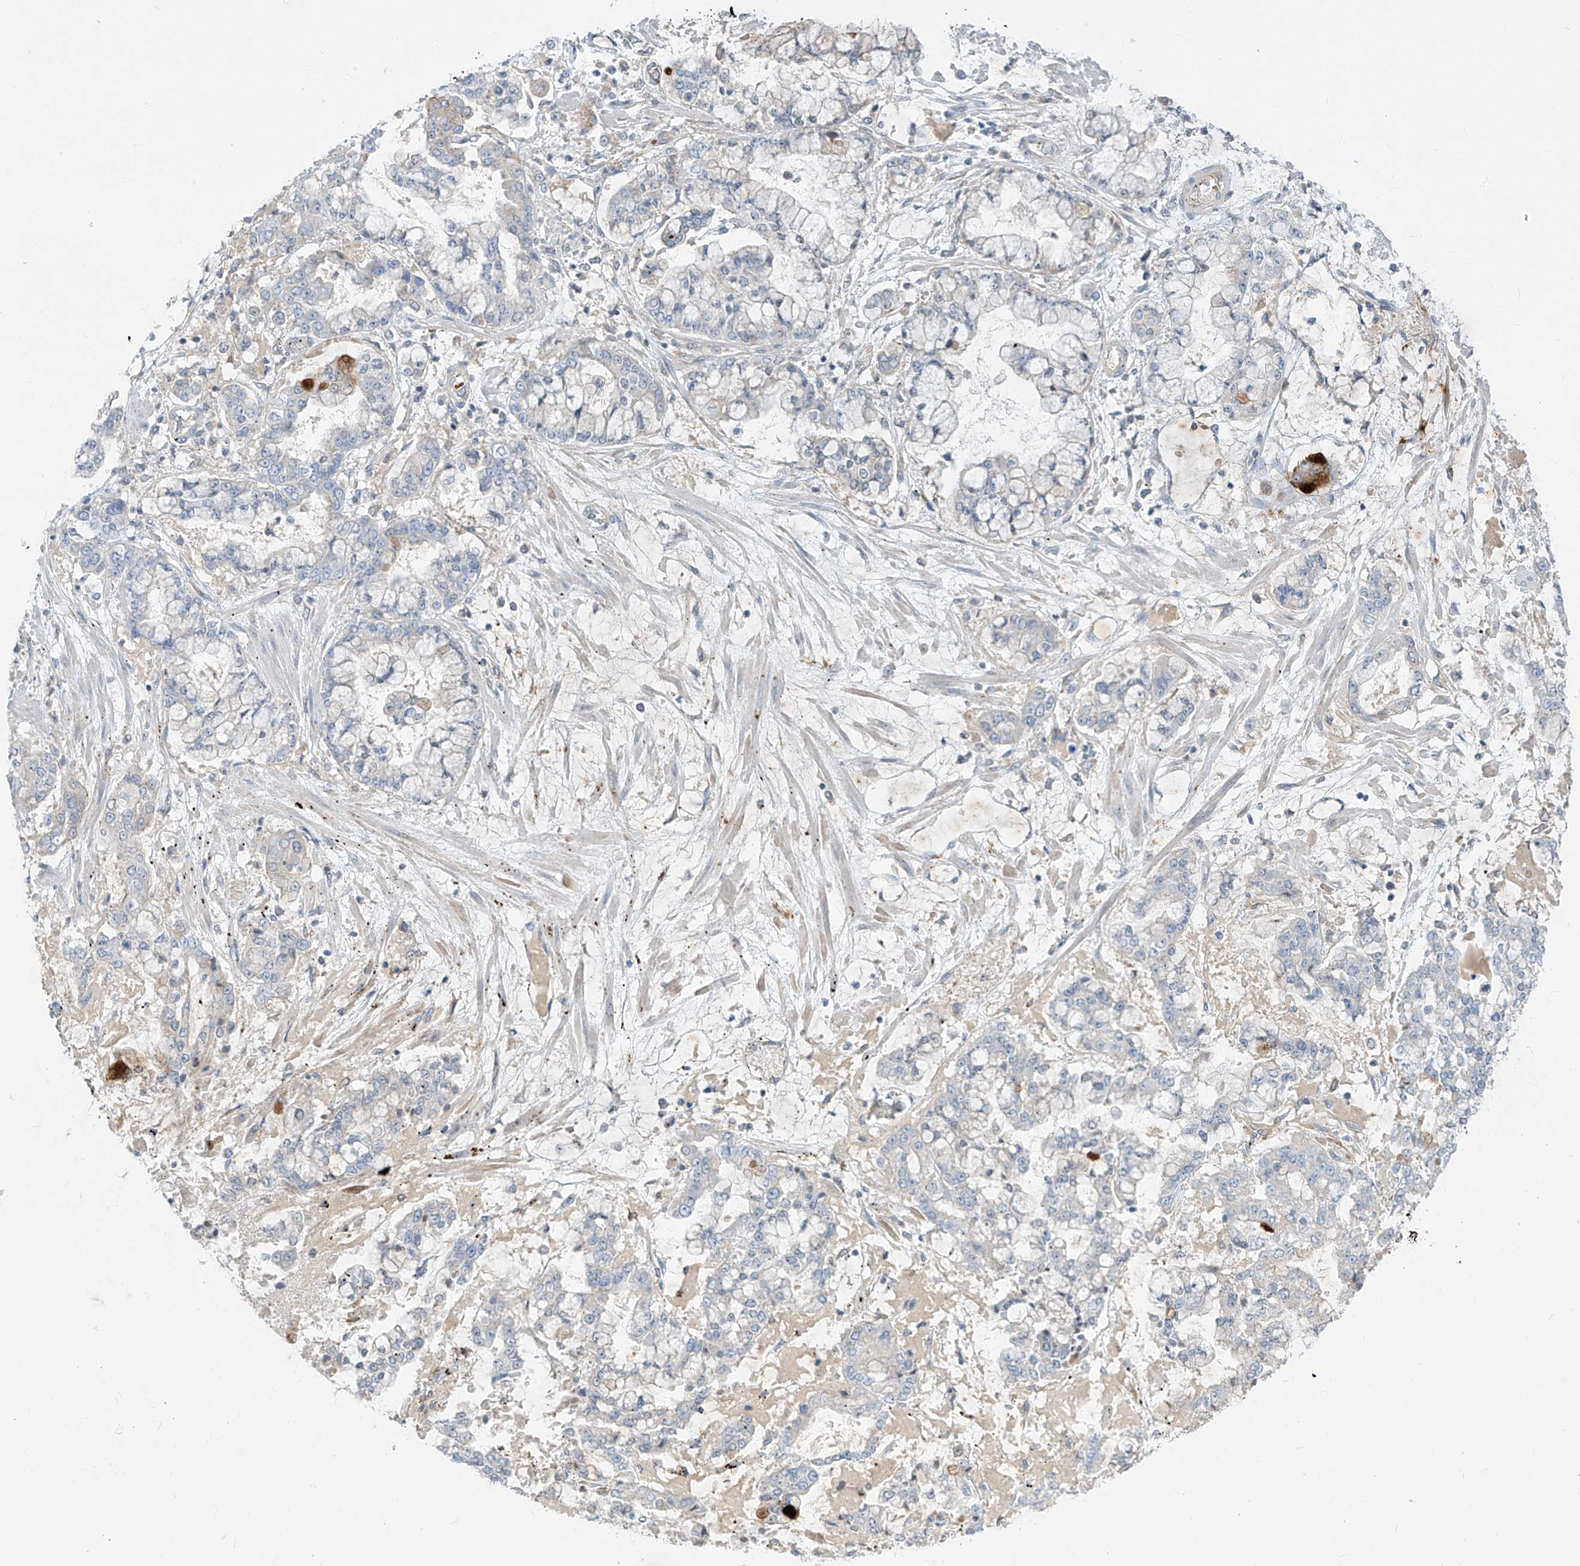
{"staining": {"intensity": "moderate", "quantity": "<25%", "location": "cytoplasmic/membranous"}, "tissue": "stomach cancer", "cell_type": "Tumor cells", "image_type": "cancer", "snomed": [{"axis": "morphology", "description": "Normal tissue, NOS"}, {"axis": "morphology", "description": "Adenocarcinoma, NOS"}, {"axis": "topography", "description": "Stomach, upper"}, {"axis": "topography", "description": "Stomach"}], "caption": "Immunohistochemistry photomicrograph of neoplastic tissue: human adenocarcinoma (stomach) stained using immunohistochemistry (IHC) displays low levels of moderate protein expression localized specifically in the cytoplasmic/membranous of tumor cells, appearing as a cytoplasmic/membranous brown color.", "gene": "DGKQ", "patient": {"sex": "male", "age": 76}}